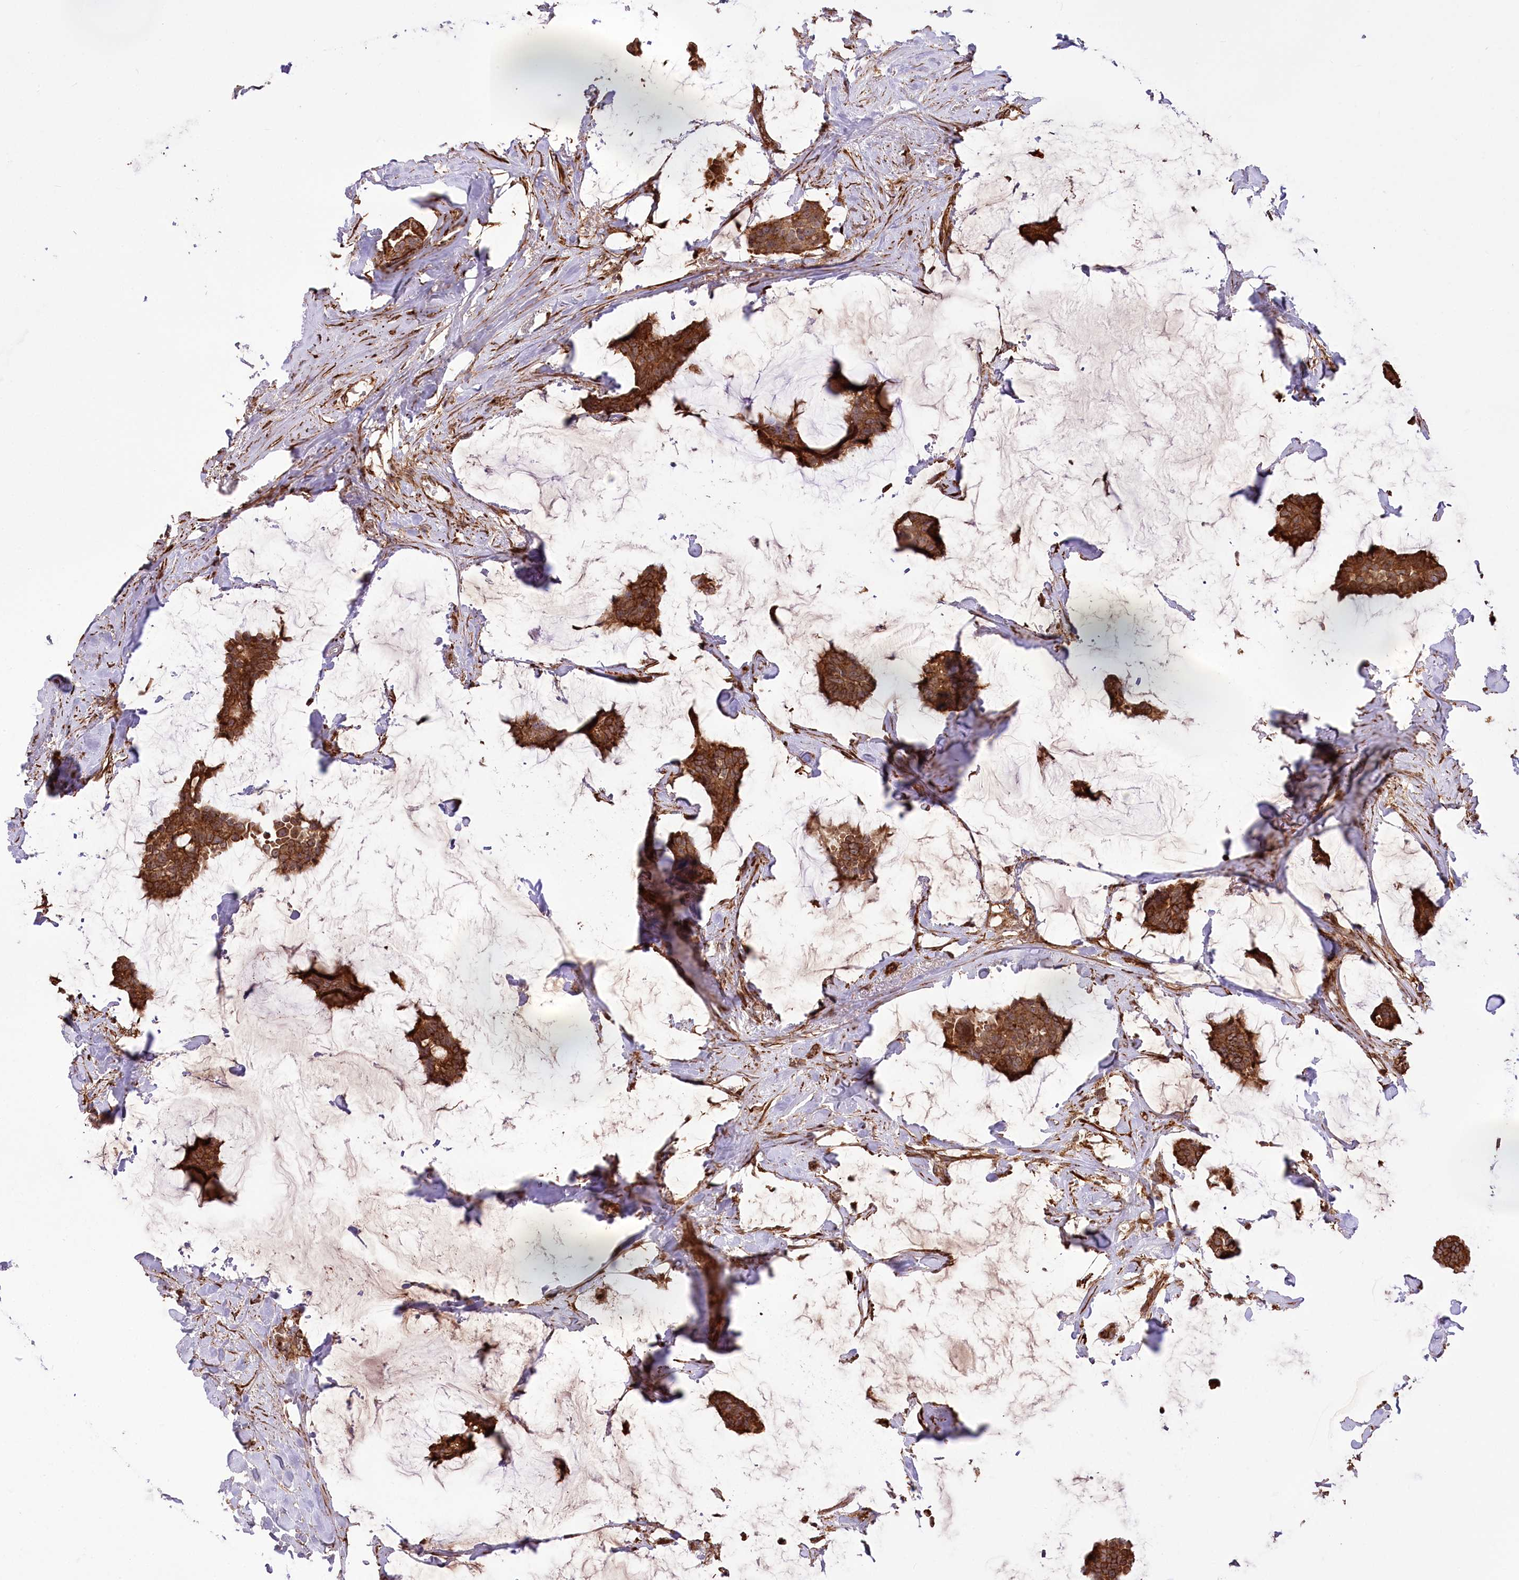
{"staining": {"intensity": "strong", "quantity": ">75%", "location": "cytoplasmic/membranous"}, "tissue": "breast cancer", "cell_type": "Tumor cells", "image_type": "cancer", "snomed": [{"axis": "morphology", "description": "Duct carcinoma"}, {"axis": "topography", "description": "Breast"}], "caption": "Protein analysis of breast cancer tissue exhibits strong cytoplasmic/membranous positivity in about >75% of tumor cells.", "gene": "RNF24", "patient": {"sex": "female", "age": 93}}